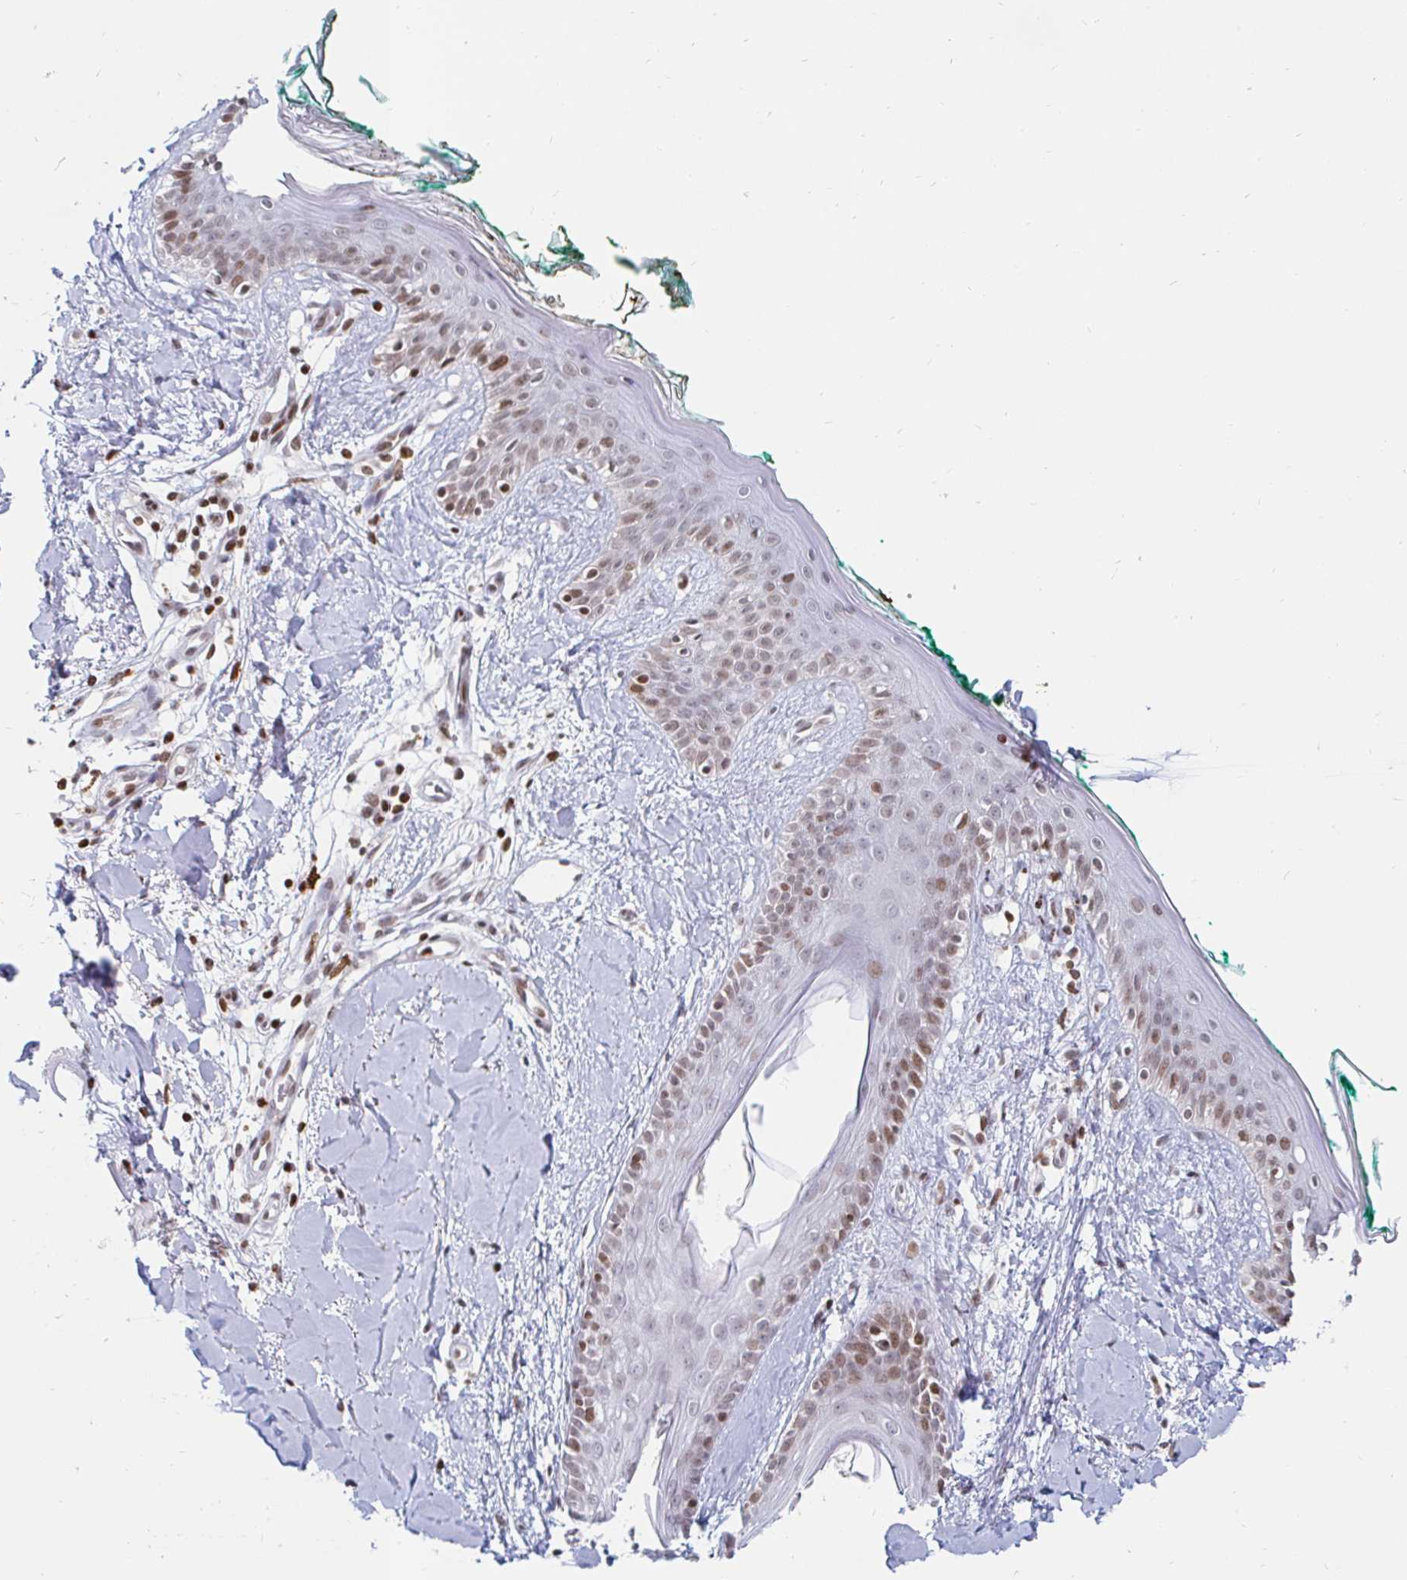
{"staining": {"intensity": "moderate", "quantity": ">75%", "location": "nuclear"}, "tissue": "skin", "cell_type": "Fibroblasts", "image_type": "normal", "snomed": [{"axis": "morphology", "description": "Normal tissue, NOS"}, {"axis": "topography", "description": "Skin"}], "caption": "Immunohistochemical staining of normal skin demonstrates >75% levels of moderate nuclear protein staining in approximately >75% of fibroblasts.", "gene": "HOXC10", "patient": {"sex": "female", "age": 34}}